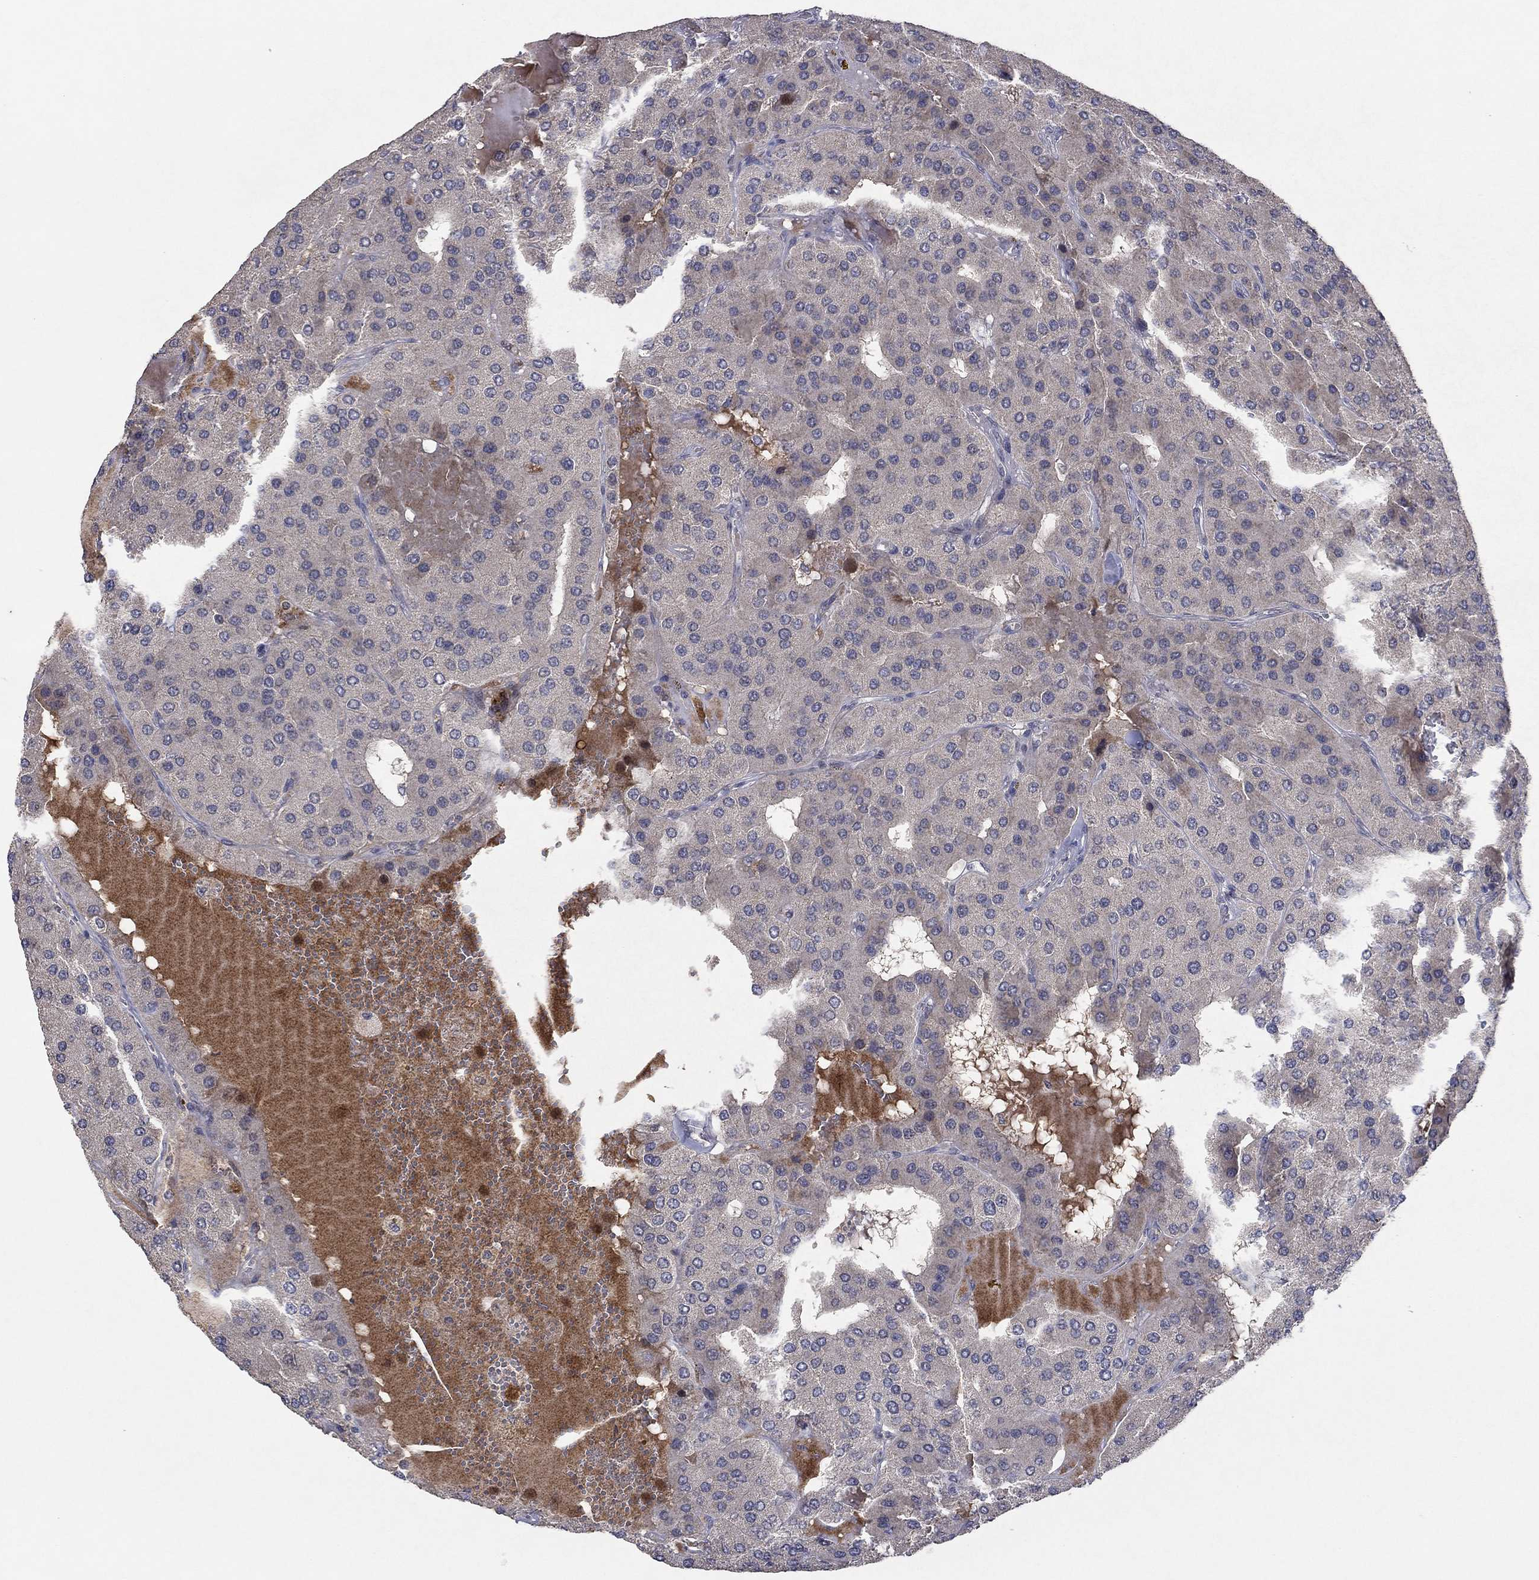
{"staining": {"intensity": "negative", "quantity": "none", "location": "none"}, "tissue": "parathyroid gland", "cell_type": "Glandular cells", "image_type": "normal", "snomed": [{"axis": "morphology", "description": "Normal tissue, NOS"}, {"axis": "morphology", "description": "Adenoma, NOS"}, {"axis": "topography", "description": "Parathyroid gland"}], "caption": "The IHC image has no significant expression in glandular cells of parathyroid gland. (Stains: DAB (3,3'-diaminobenzidine) IHC with hematoxylin counter stain, Microscopy: brightfield microscopy at high magnification).", "gene": "IL4", "patient": {"sex": "female", "age": 86}}